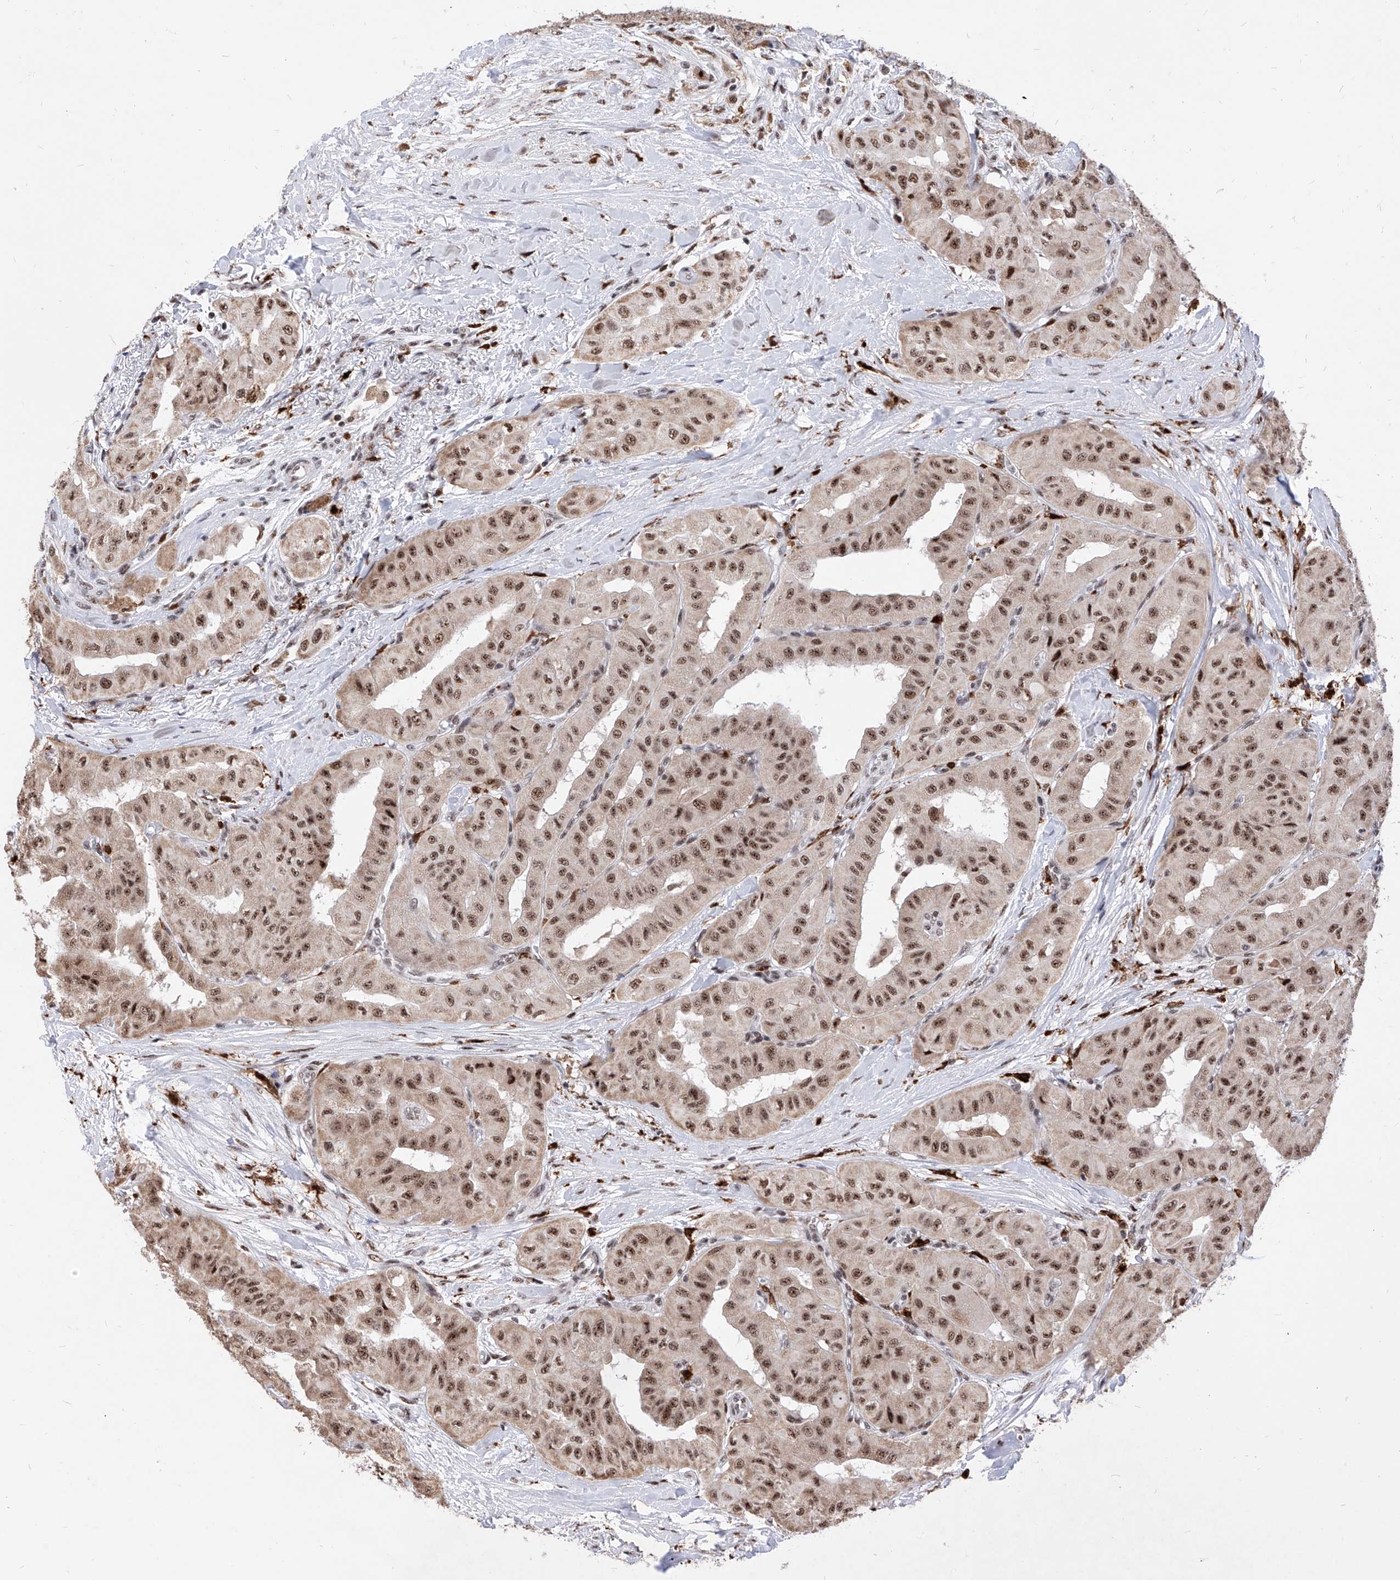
{"staining": {"intensity": "moderate", "quantity": ">75%", "location": "nuclear"}, "tissue": "thyroid cancer", "cell_type": "Tumor cells", "image_type": "cancer", "snomed": [{"axis": "morphology", "description": "Papillary adenocarcinoma, NOS"}, {"axis": "topography", "description": "Thyroid gland"}], "caption": "A histopathology image showing moderate nuclear staining in approximately >75% of tumor cells in papillary adenocarcinoma (thyroid), as visualized by brown immunohistochemical staining.", "gene": "PHF5A", "patient": {"sex": "female", "age": 59}}